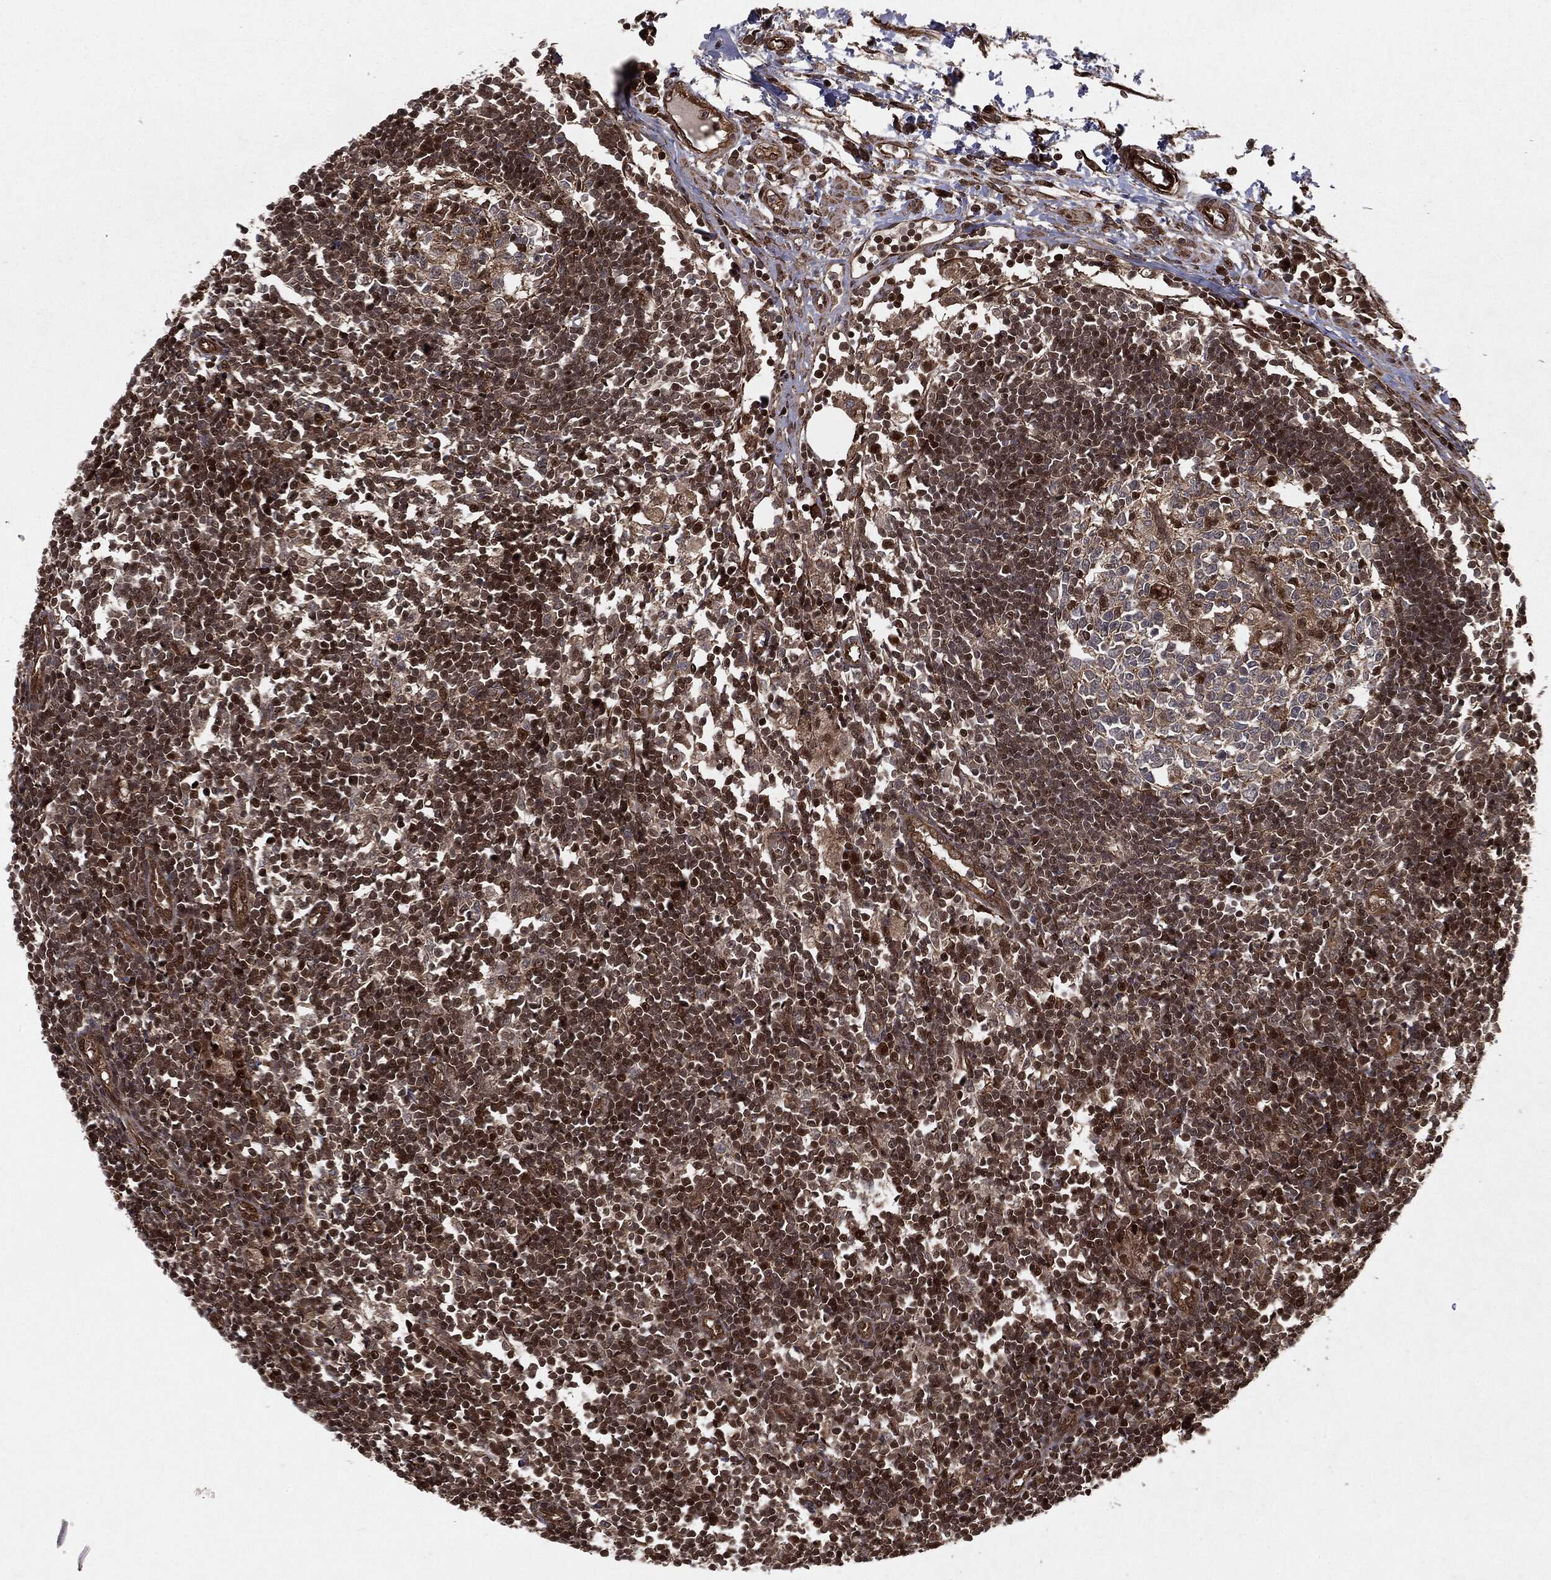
{"staining": {"intensity": "strong", "quantity": "<25%", "location": "nuclear"}, "tissue": "lymph node", "cell_type": "Germinal center cells", "image_type": "normal", "snomed": [{"axis": "morphology", "description": "Normal tissue, NOS"}, {"axis": "morphology", "description": "Adenocarcinoma, NOS"}, {"axis": "topography", "description": "Lymph node"}, {"axis": "topography", "description": "Pancreas"}], "caption": "Immunohistochemistry (IHC) (DAB (3,3'-diaminobenzidine)) staining of benign human lymph node shows strong nuclear protein expression in approximately <25% of germinal center cells. The staining is performed using DAB (3,3'-diaminobenzidine) brown chromogen to label protein expression. The nuclei are counter-stained blue using hematoxylin.", "gene": "RANBP9", "patient": {"sex": "female", "age": 58}}